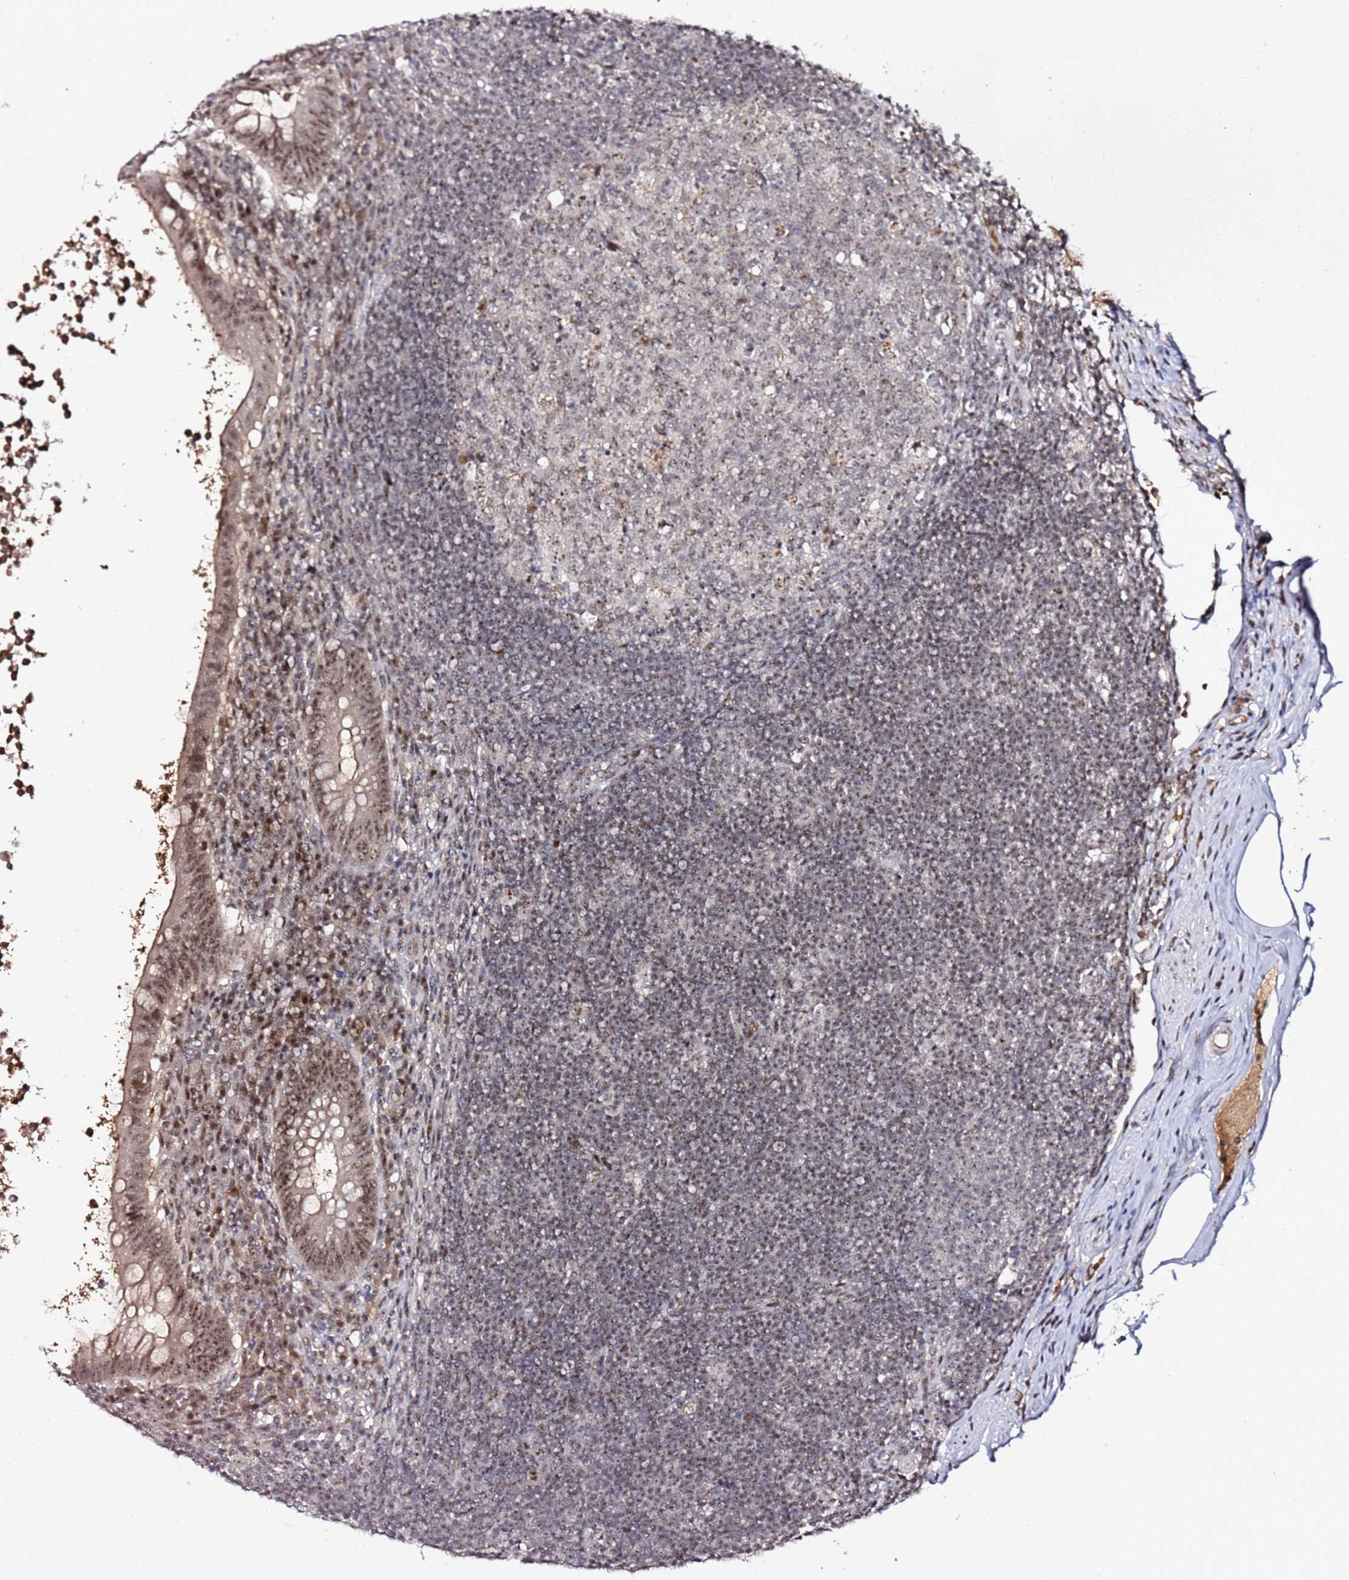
{"staining": {"intensity": "moderate", "quantity": ">75%", "location": "nuclear"}, "tissue": "appendix", "cell_type": "Glandular cells", "image_type": "normal", "snomed": [{"axis": "morphology", "description": "Normal tissue, NOS"}, {"axis": "topography", "description": "Appendix"}], "caption": "Protein expression analysis of benign appendix displays moderate nuclear staining in approximately >75% of glandular cells. (Brightfield microscopy of DAB IHC at high magnification).", "gene": "FCF1", "patient": {"sex": "female", "age": 56}}